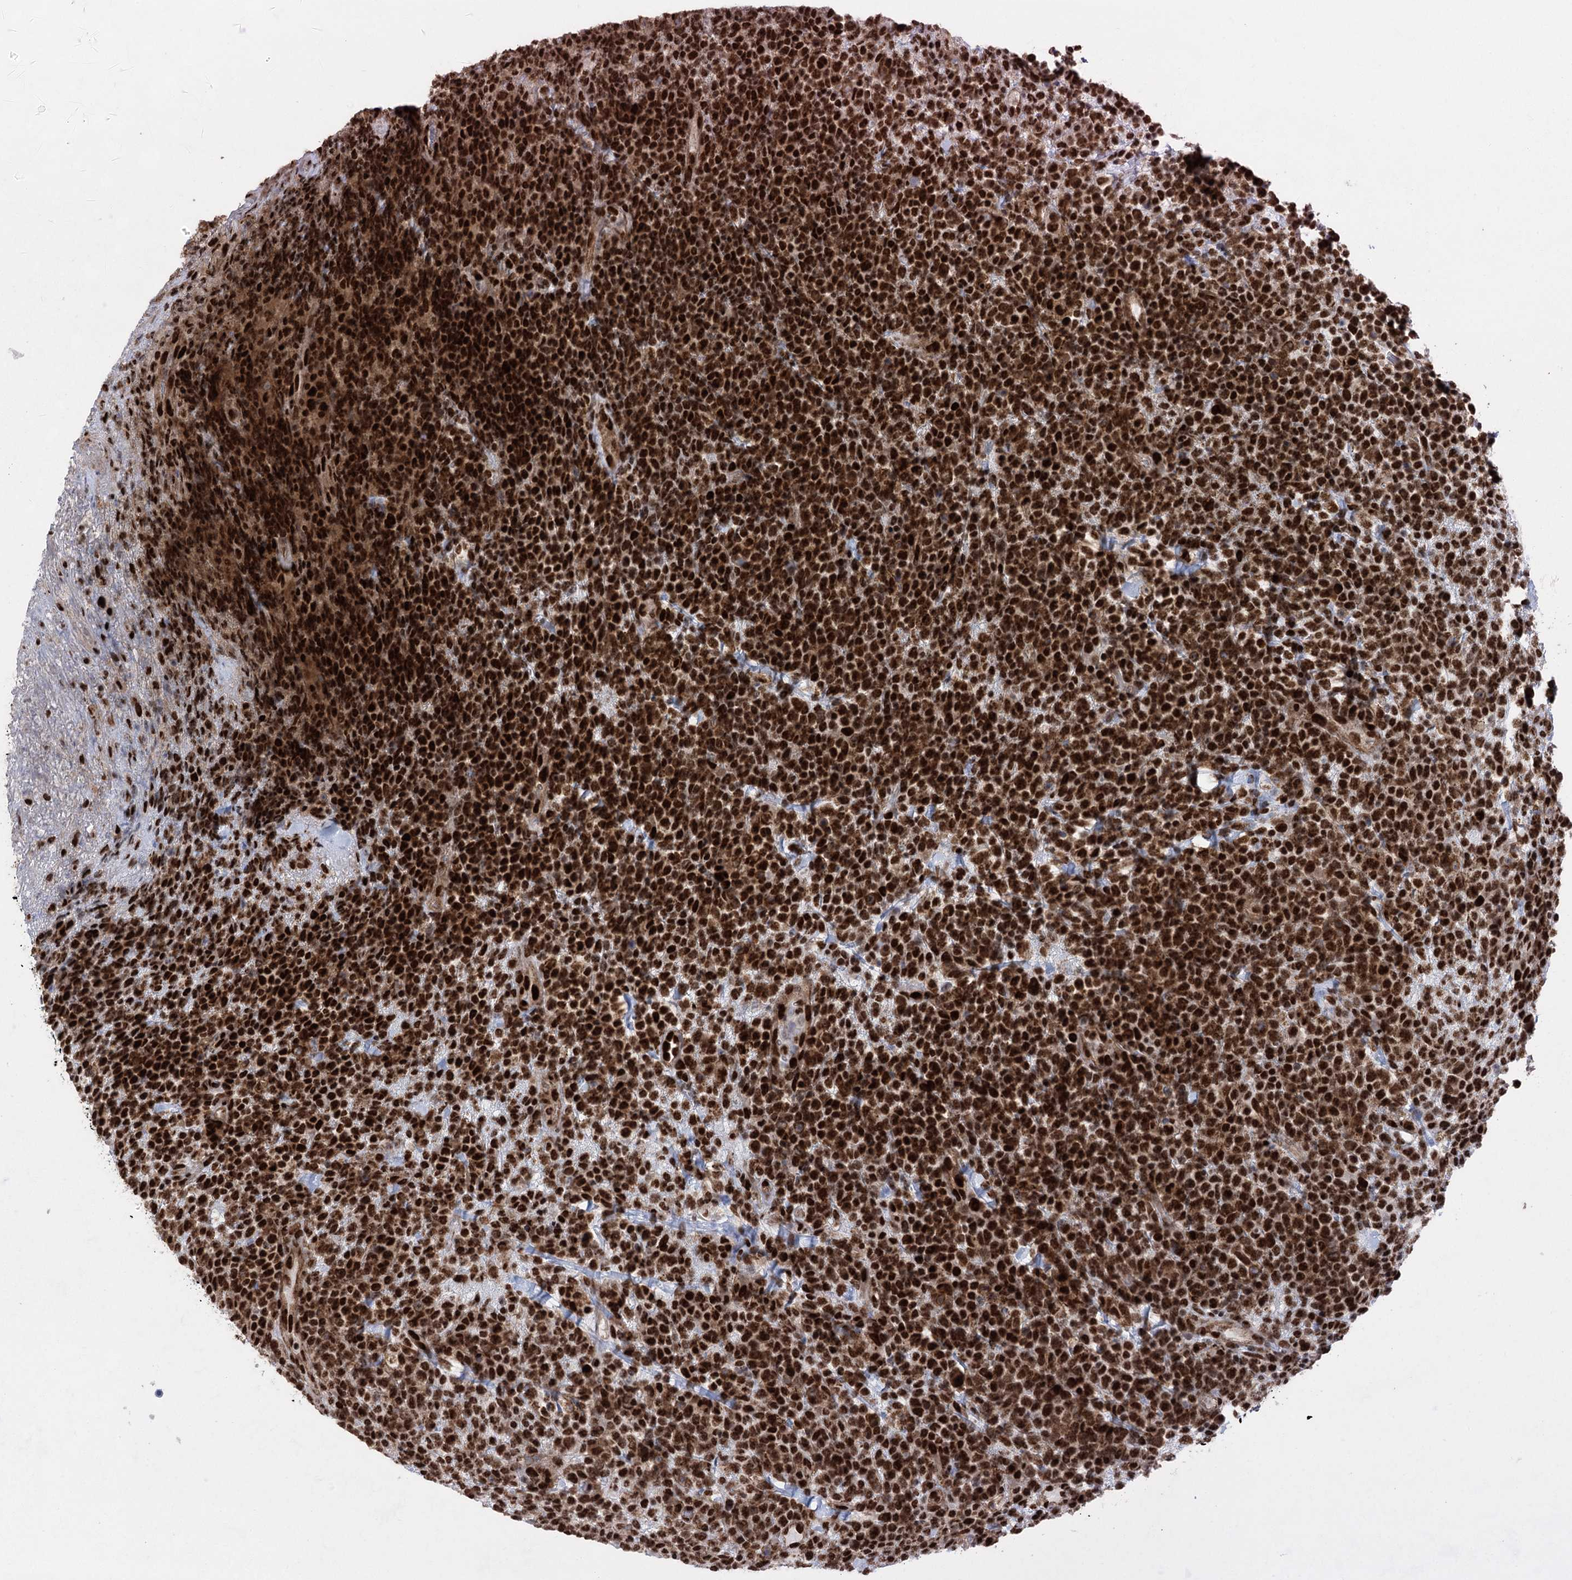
{"staining": {"intensity": "strong", "quantity": ">75%", "location": "nuclear"}, "tissue": "lymphoma", "cell_type": "Tumor cells", "image_type": "cancer", "snomed": [{"axis": "morphology", "description": "Malignant lymphoma, non-Hodgkin's type, High grade"}, {"axis": "topography", "description": "Colon"}], "caption": "Protein expression analysis of lymphoma shows strong nuclear positivity in approximately >75% of tumor cells.", "gene": "ZCCHC8", "patient": {"sex": "female", "age": 53}}